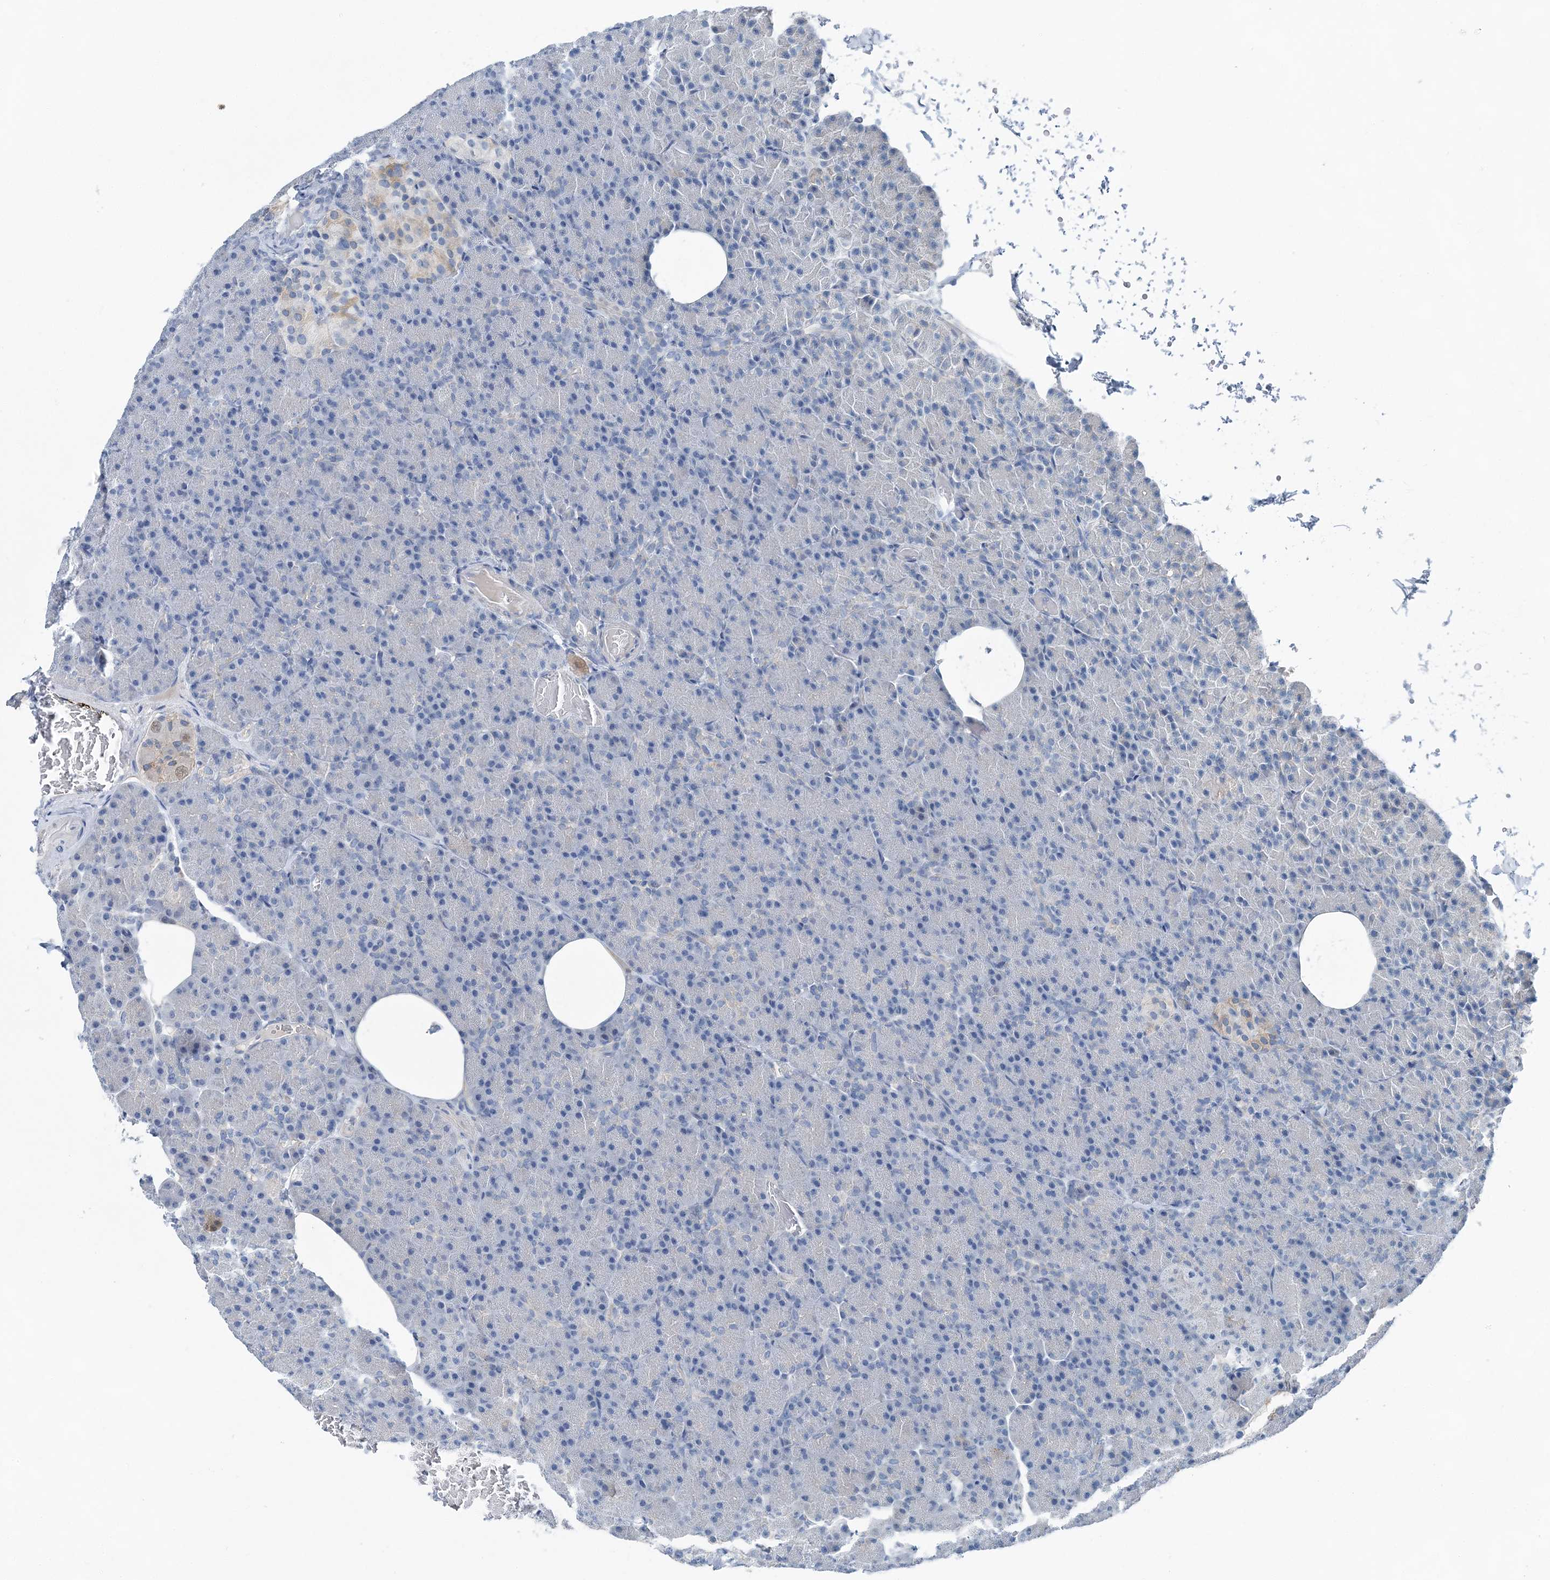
{"staining": {"intensity": "weak", "quantity": "25%-75%", "location": "cytoplasmic/membranous"}, "tissue": "pancreas", "cell_type": "Exocrine glandular cells", "image_type": "normal", "snomed": [{"axis": "morphology", "description": "Normal tissue, NOS"}, {"axis": "topography", "description": "Pancreas"}], "caption": "IHC image of unremarkable pancreas: pancreas stained using immunohistochemistry shows low levels of weak protein expression localized specifically in the cytoplasmic/membranous of exocrine glandular cells, appearing as a cytoplasmic/membranous brown color.", "gene": "SPOPL", "patient": {"sex": "female", "age": 43}}